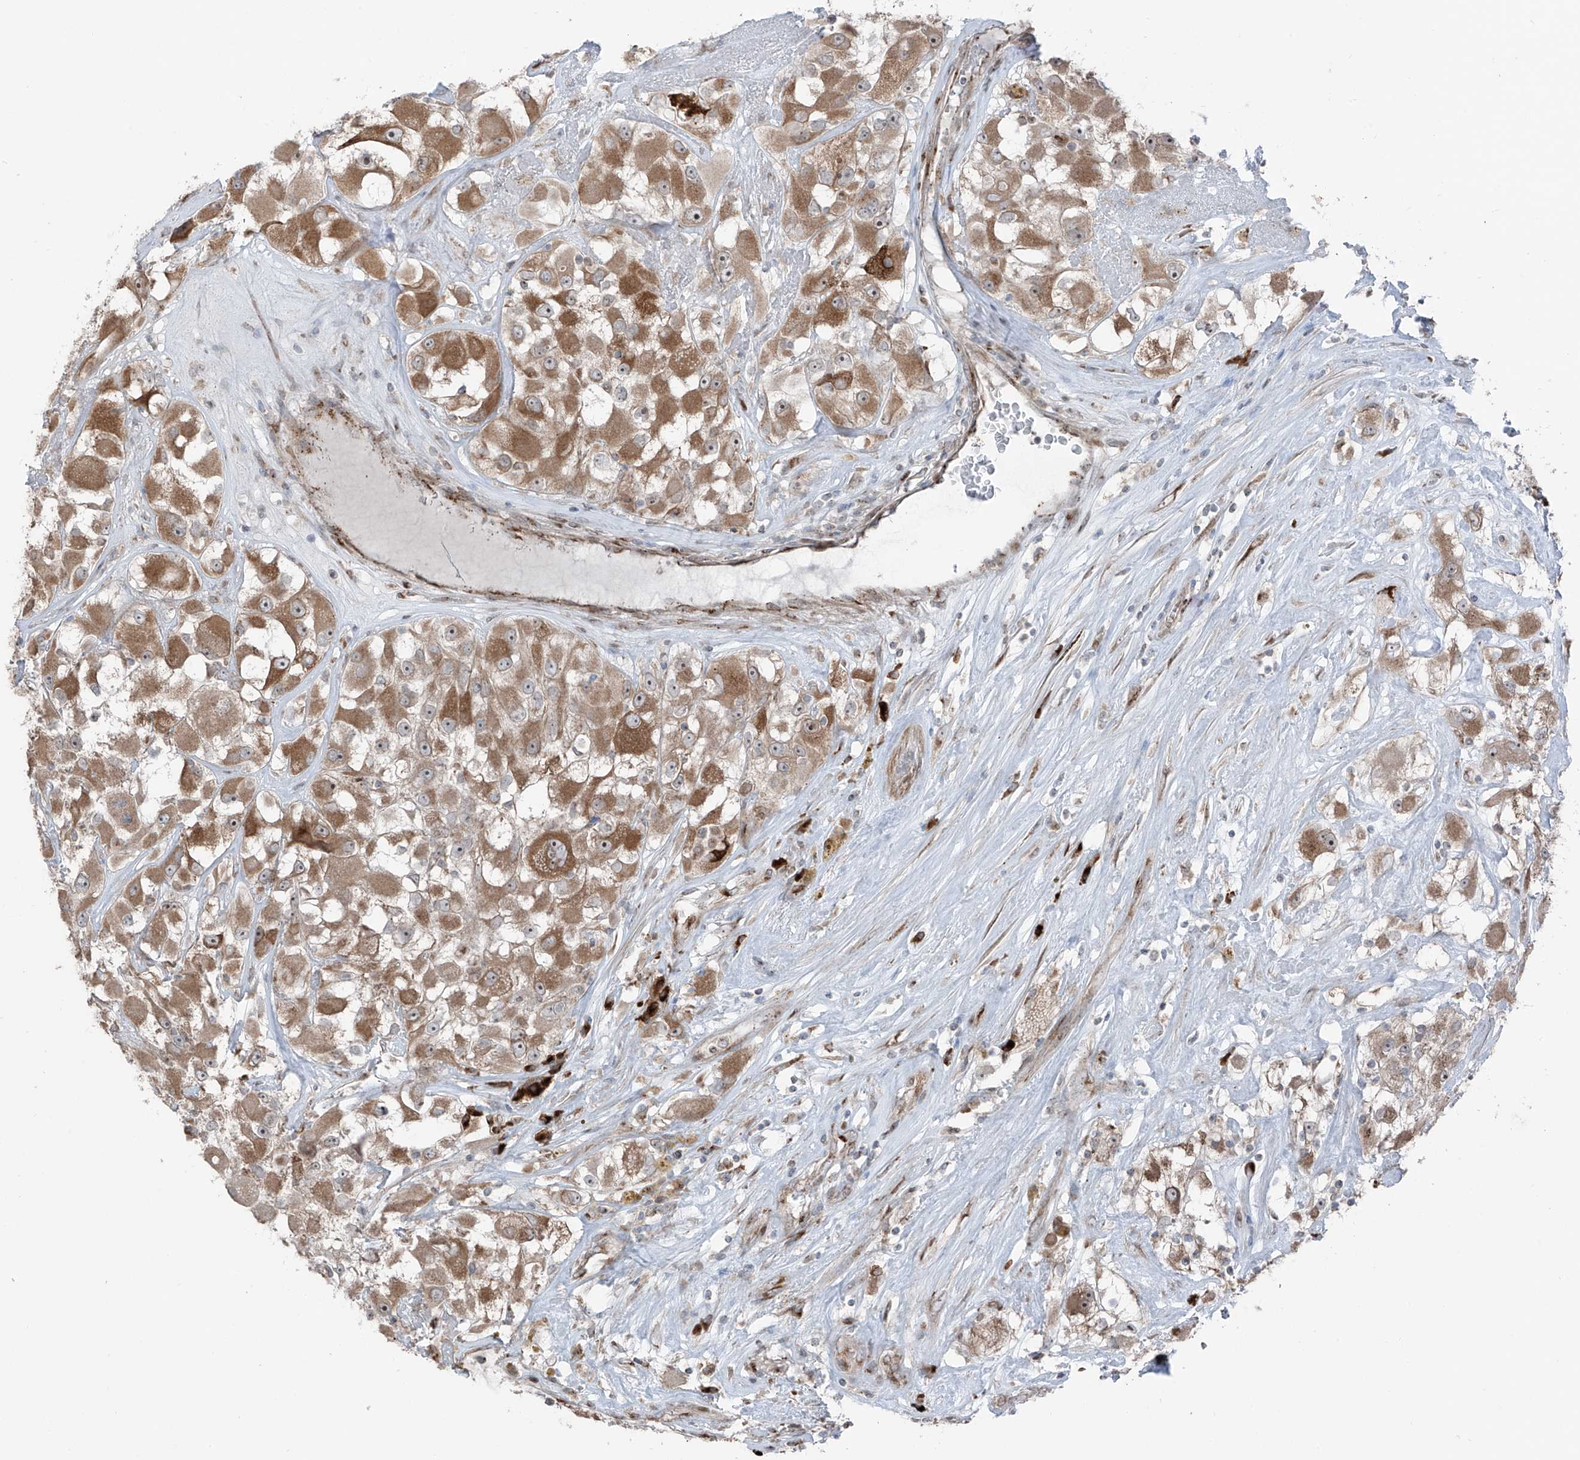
{"staining": {"intensity": "moderate", "quantity": ">75%", "location": "cytoplasmic/membranous"}, "tissue": "renal cancer", "cell_type": "Tumor cells", "image_type": "cancer", "snomed": [{"axis": "morphology", "description": "Adenocarcinoma, NOS"}, {"axis": "topography", "description": "Kidney"}], "caption": "This micrograph displays renal cancer stained with IHC to label a protein in brown. The cytoplasmic/membranous of tumor cells show moderate positivity for the protein. Nuclei are counter-stained blue.", "gene": "ERLEC1", "patient": {"sex": "female", "age": 52}}